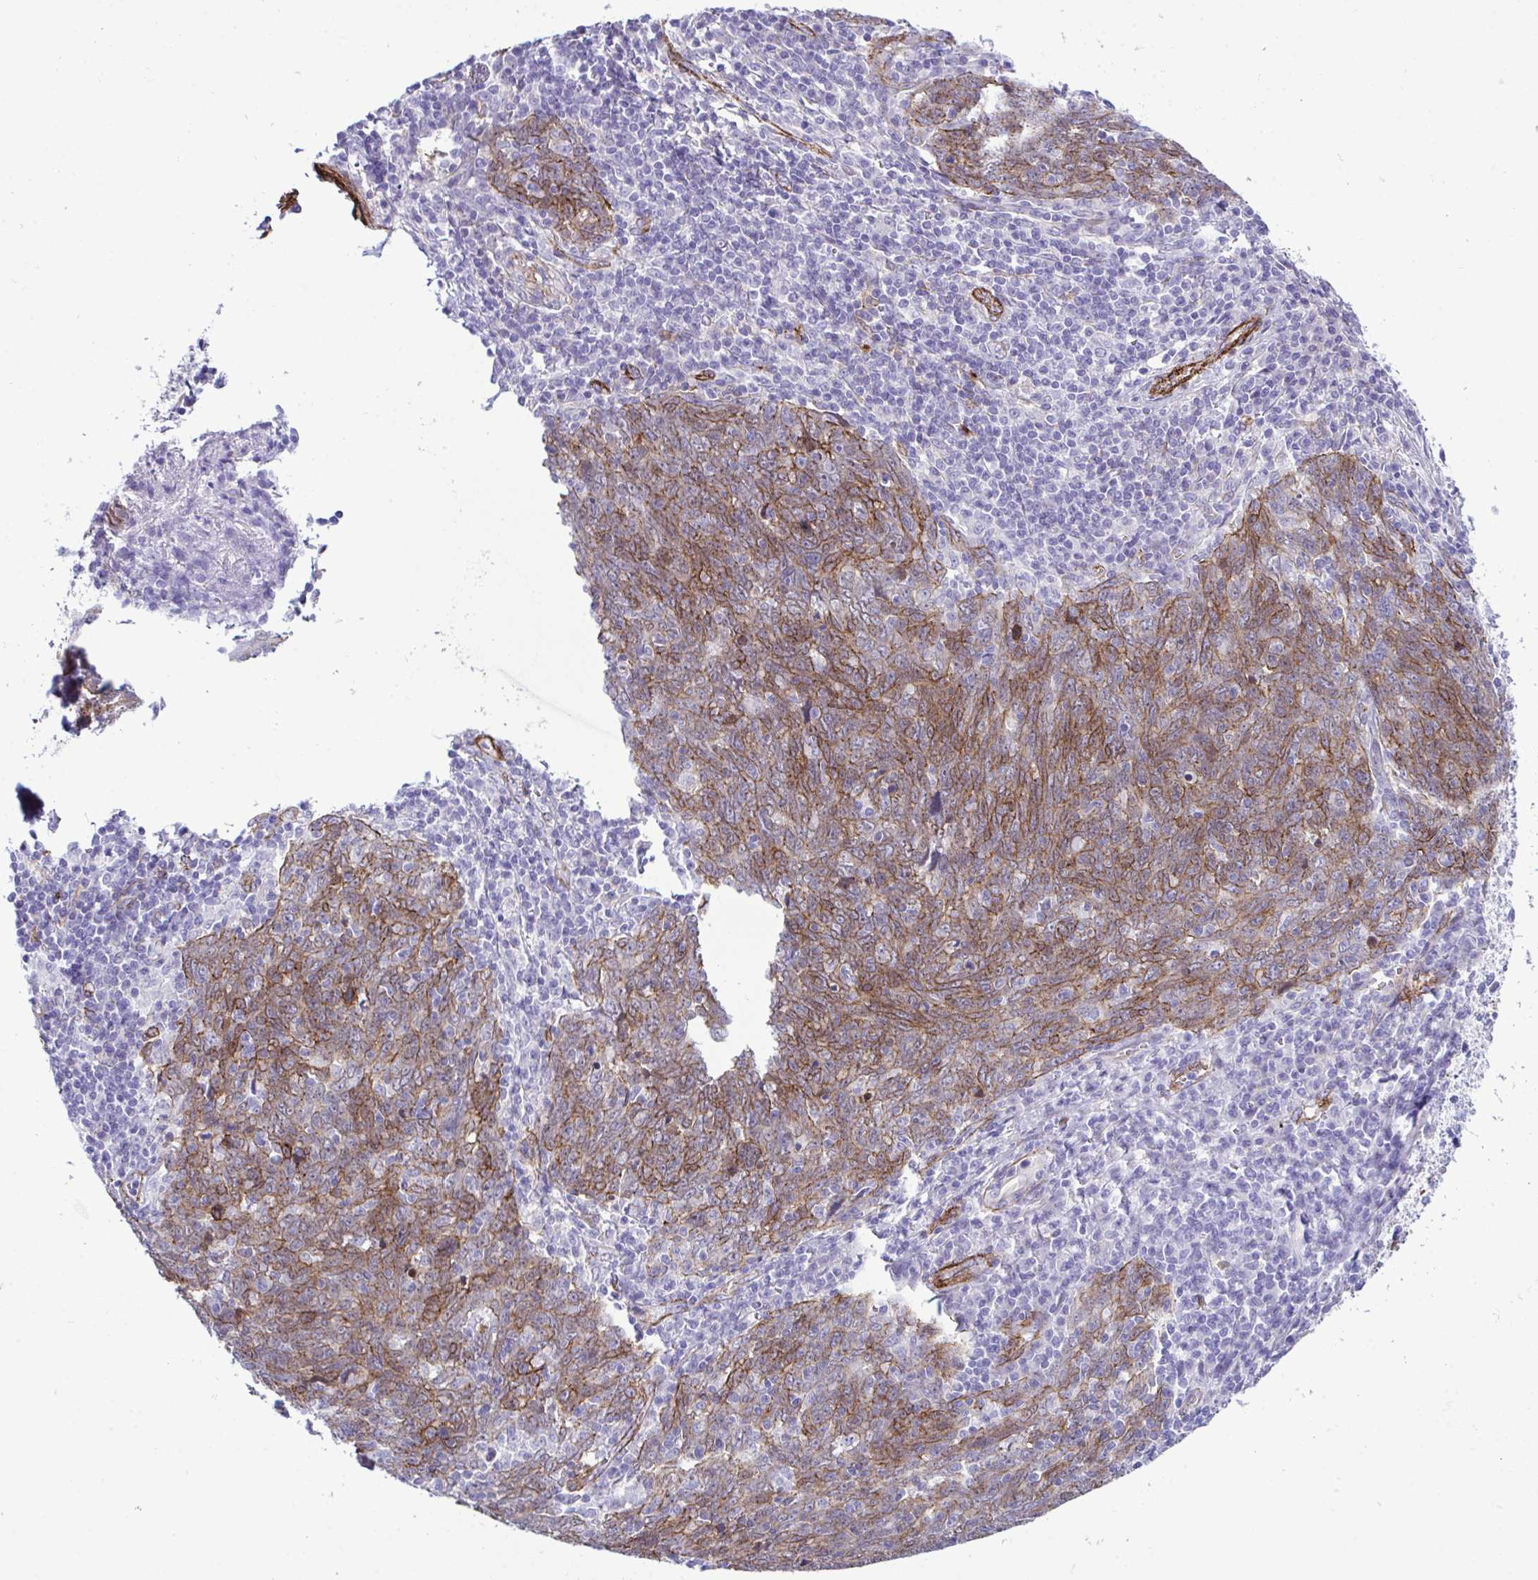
{"staining": {"intensity": "strong", "quantity": ">75%", "location": "cytoplasmic/membranous"}, "tissue": "lung cancer", "cell_type": "Tumor cells", "image_type": "cancer", "snomed": [{"axis": "morphology", "description": "Squamous cell carcinoma, NOS"}, {"axis": "topography", "description": "Lung"}], "caption": "Tumor cells demonstrate high levels of strong cytoplasmic/membranous positivity in about >75% of cells in squamous cell carcinoma (lung).", "gene": "SYNPO2L", "patient": {"sex": "female", "age": 72}}